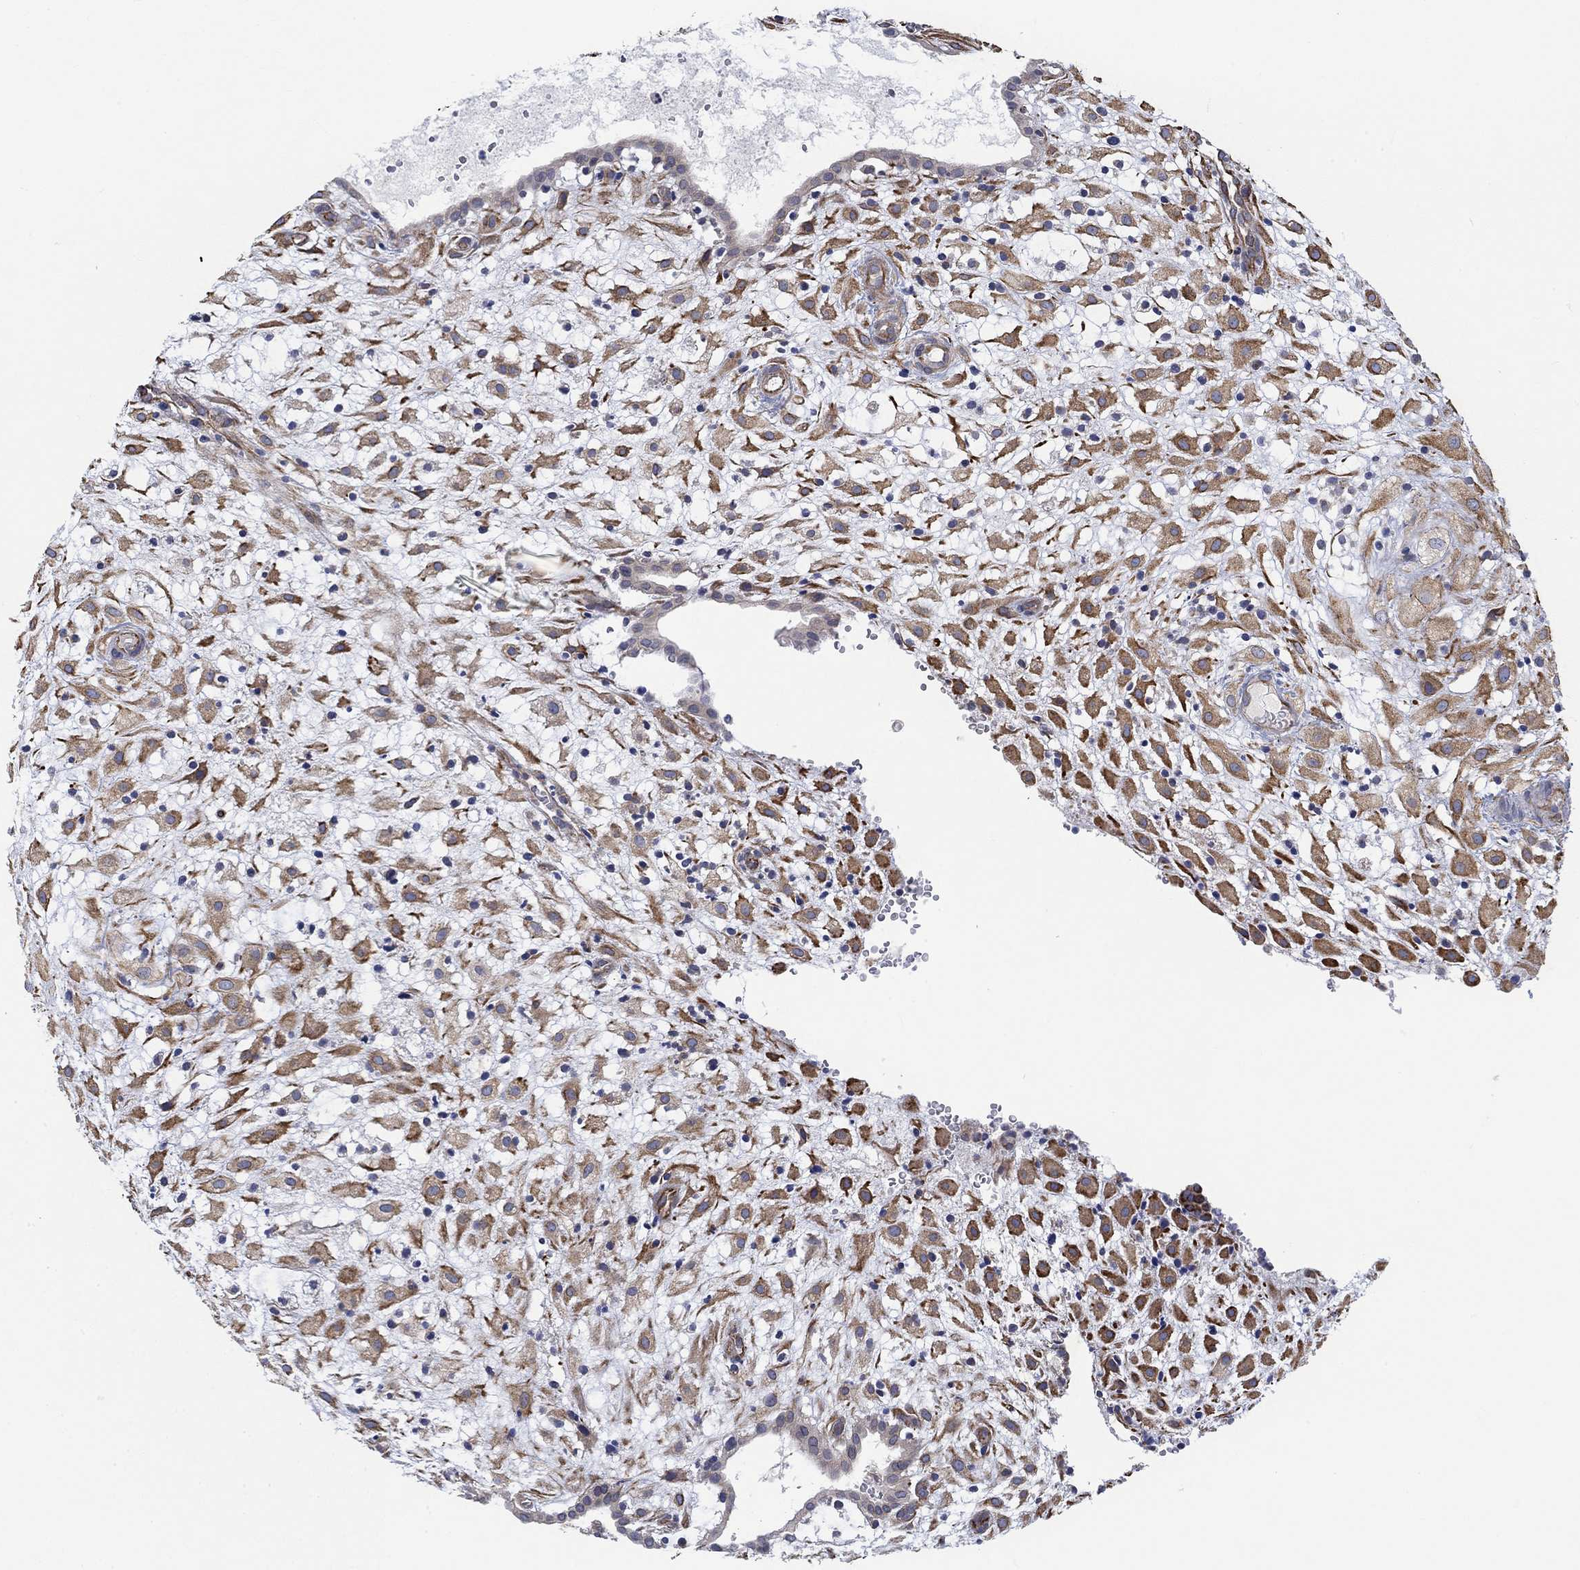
{"staining": {"intensity": "moderate", "quantity": ">75%", "location": "cytoplasmic/membranous"}, "tissue": "placenta", "cell_type": "Decidual cells", "image_type": "normal", "snomed": [{"axis": "morphology", "description": "Normal tissue, NOS"}, {"axis": "topography", "description": "Placenta"}], "caption": "Moderate cytoplasmic/membranous protein positivity is appreciated in about >75% of decidual cells in placenta. (IHC, brightfield microscopy, high magnification).", "gene": "CAMK1D", "patient": {"sex": "female", "age": 24}}